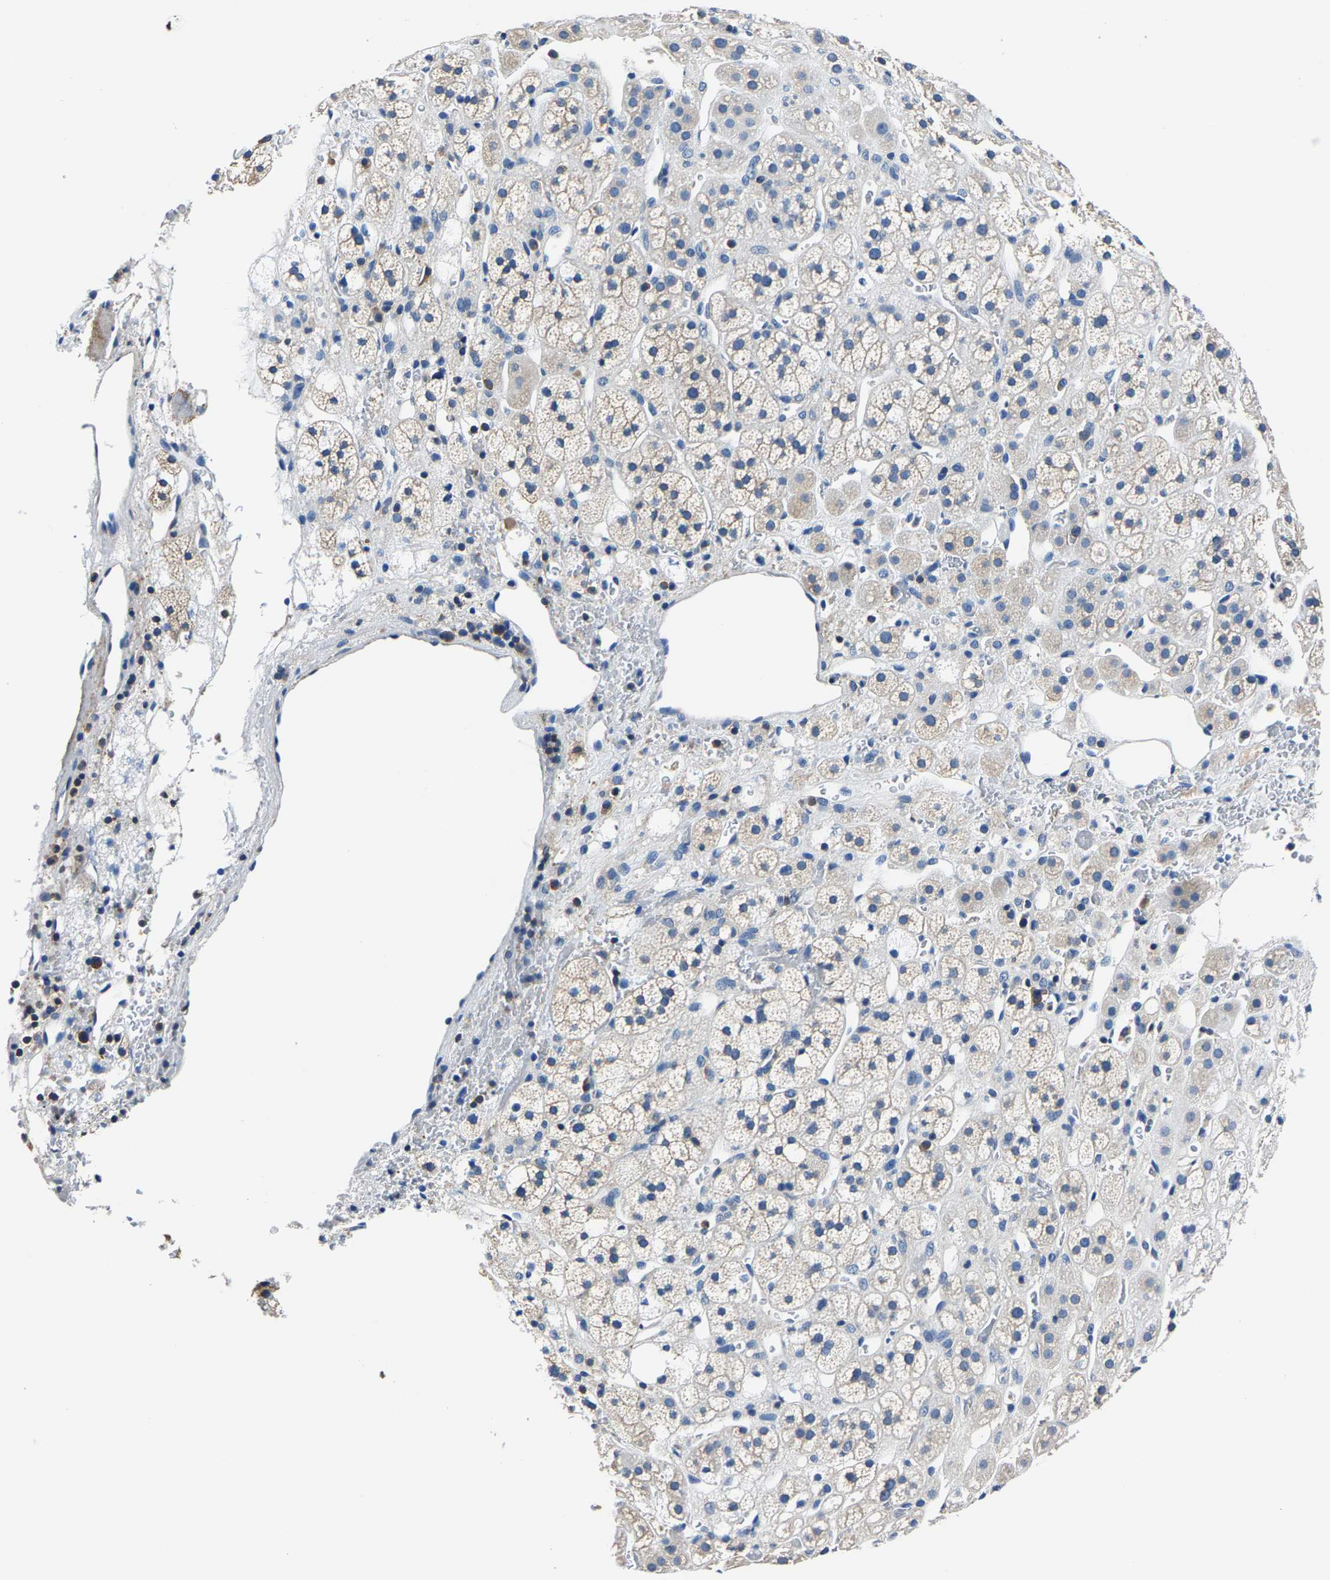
{"staining": {"intensity": "negative", "quantity": "none", "location": "none"}, "tissue": "adrenal gland", "cell_type": "Glandular cells", "image_type": "normal", "snomed": [{"axis": "morphology", "description": "Normal tissue, NOS"}, {"axis": "topography", "description": "Adrenal gland"}], "caption": "IHC image of benign adrenal gland: adrenal gland stained with DAB exhibits no significant protein staining in glandular cells. (DAB immunohistochemistry, high magnification).", "gene": "ALDOB", "patient": {"sex": "male", "age": 56}}